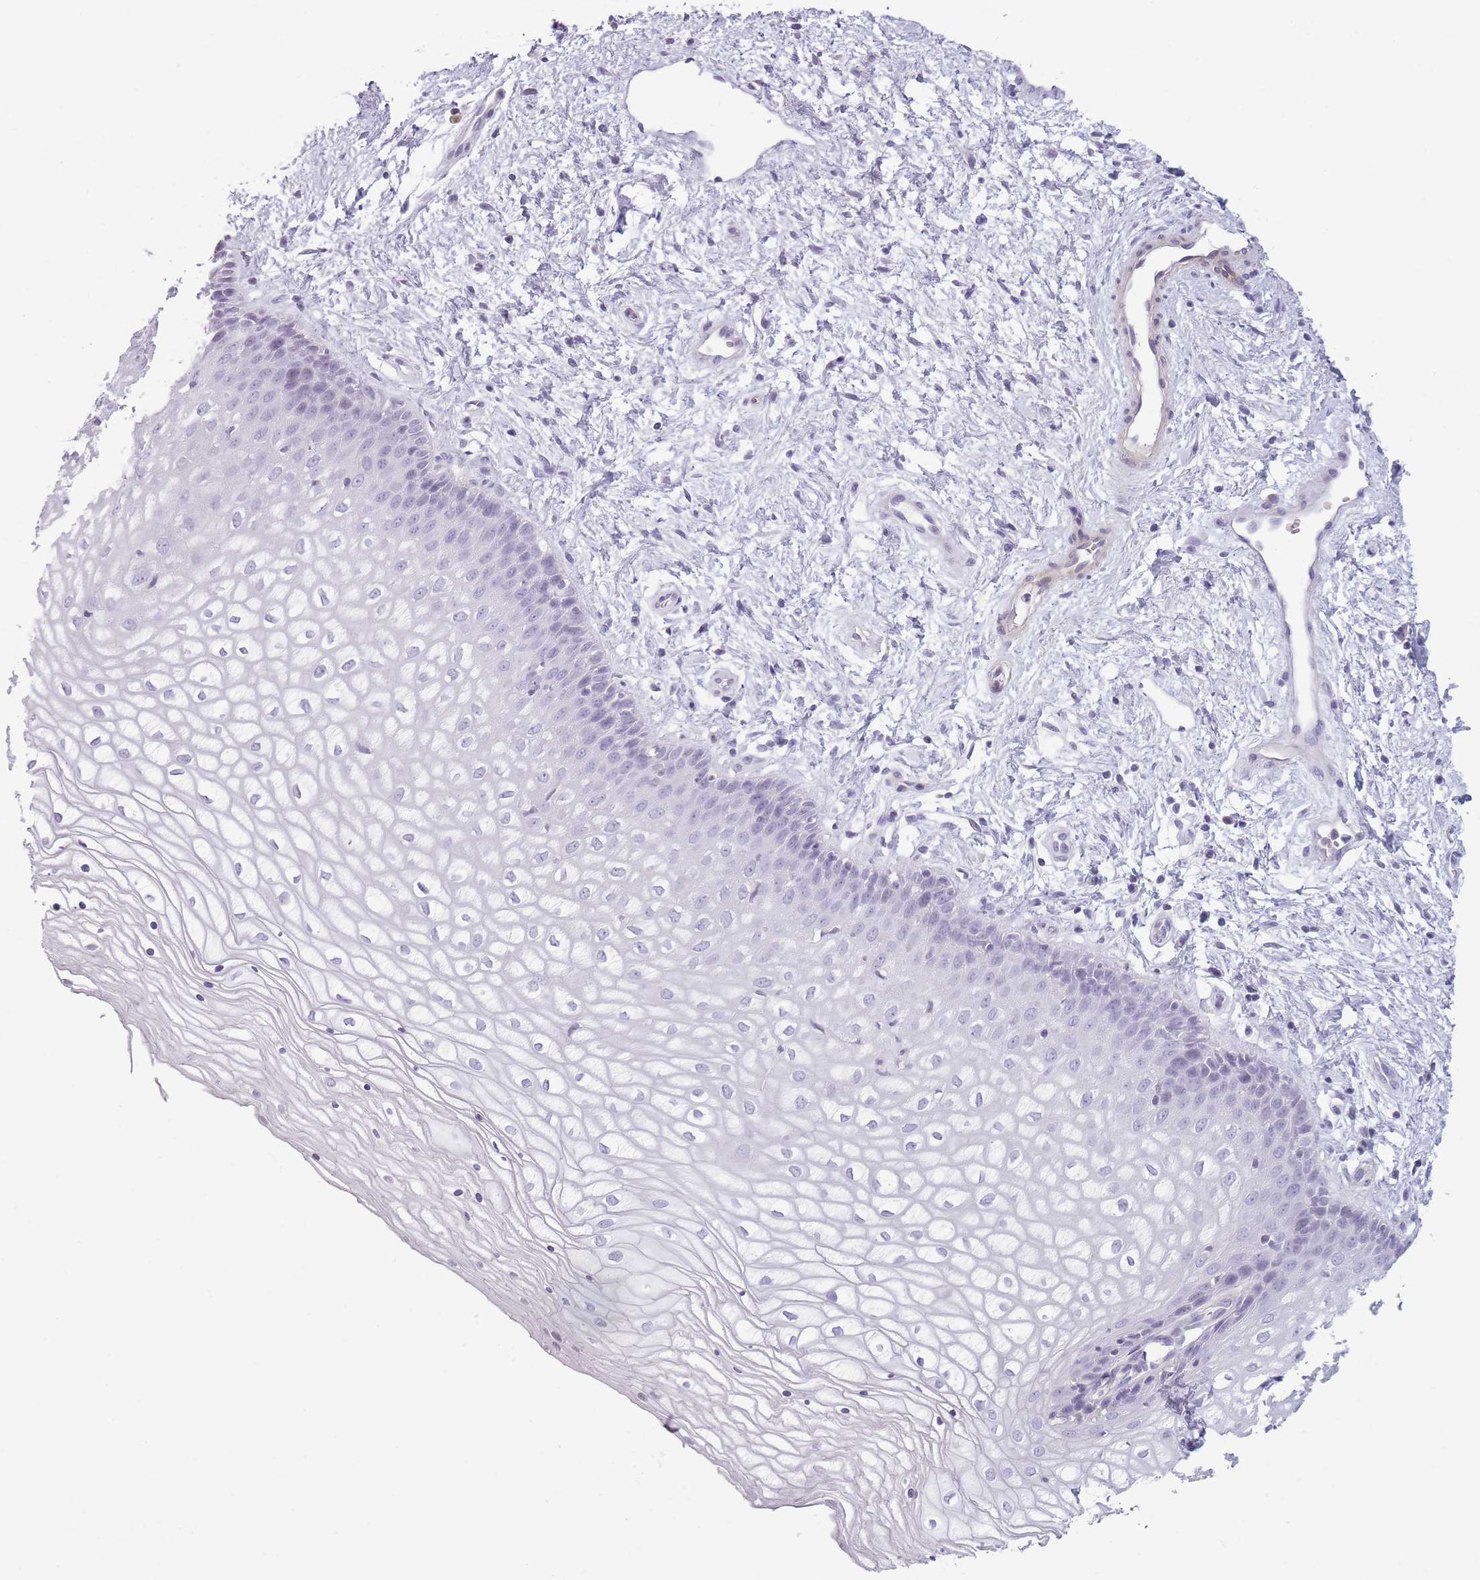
{"staining": {"intensity": "negative", "quantity": "none", "location": "none"}, "tissue": "vagina", "cell_type": "Squamous epithelial cells", "image_type": "normal", "snomed": [{"axis": "morphology", "description": "Normal tissue, NOS"}, {"axis": "topography", "description": "Vagina"}], "caption": "An image of vagina stained for a protein exhibits no brown staining in squamous epithelial cells.", "gene": "GGT1", "patient": {"sex": "female", "age": 34}}